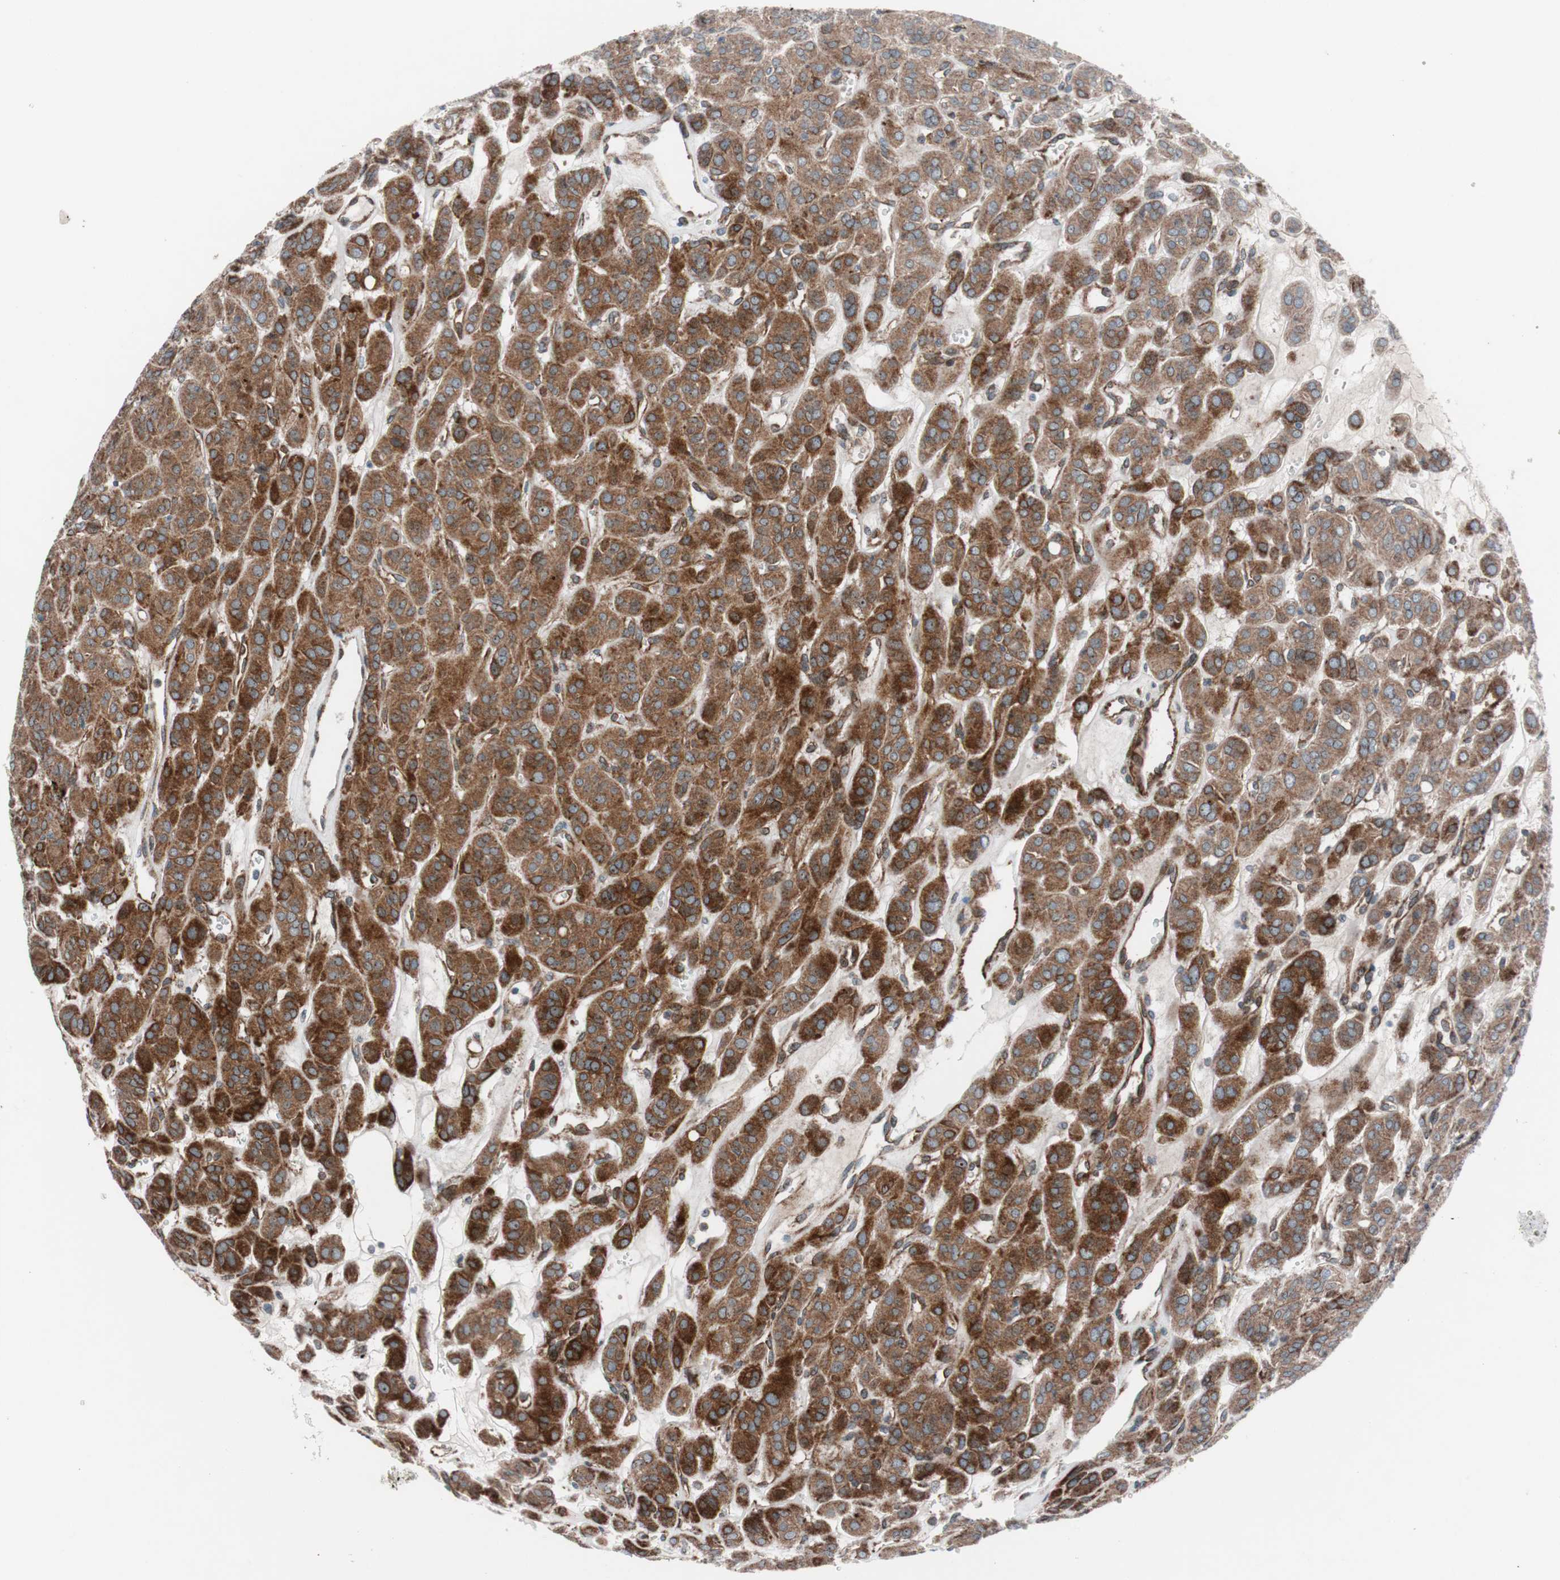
{"staining": {"intensity": "strong", "quantity": ">75%", "location": "cytoplasmic/membranous"}, "tissue": "thyroid cancer", "cell_type": "Tumor cells", "image_type": "cancer", "snomed": [{"axis": "morphology", "description": "Follicular adenoma carcinoma, NOS"}, {"axis": "topography", "description": "Thyroid gland"}], "caption": "This micrograph demonstrates immunohistochemistry (IHC) staining of human thyroid cancer, with high strong cytoplasmic/membranous positivity in approximately >75% of tumor cells.", "gene": "CCL14", "patient": {"sex": "female", "age": 71}}